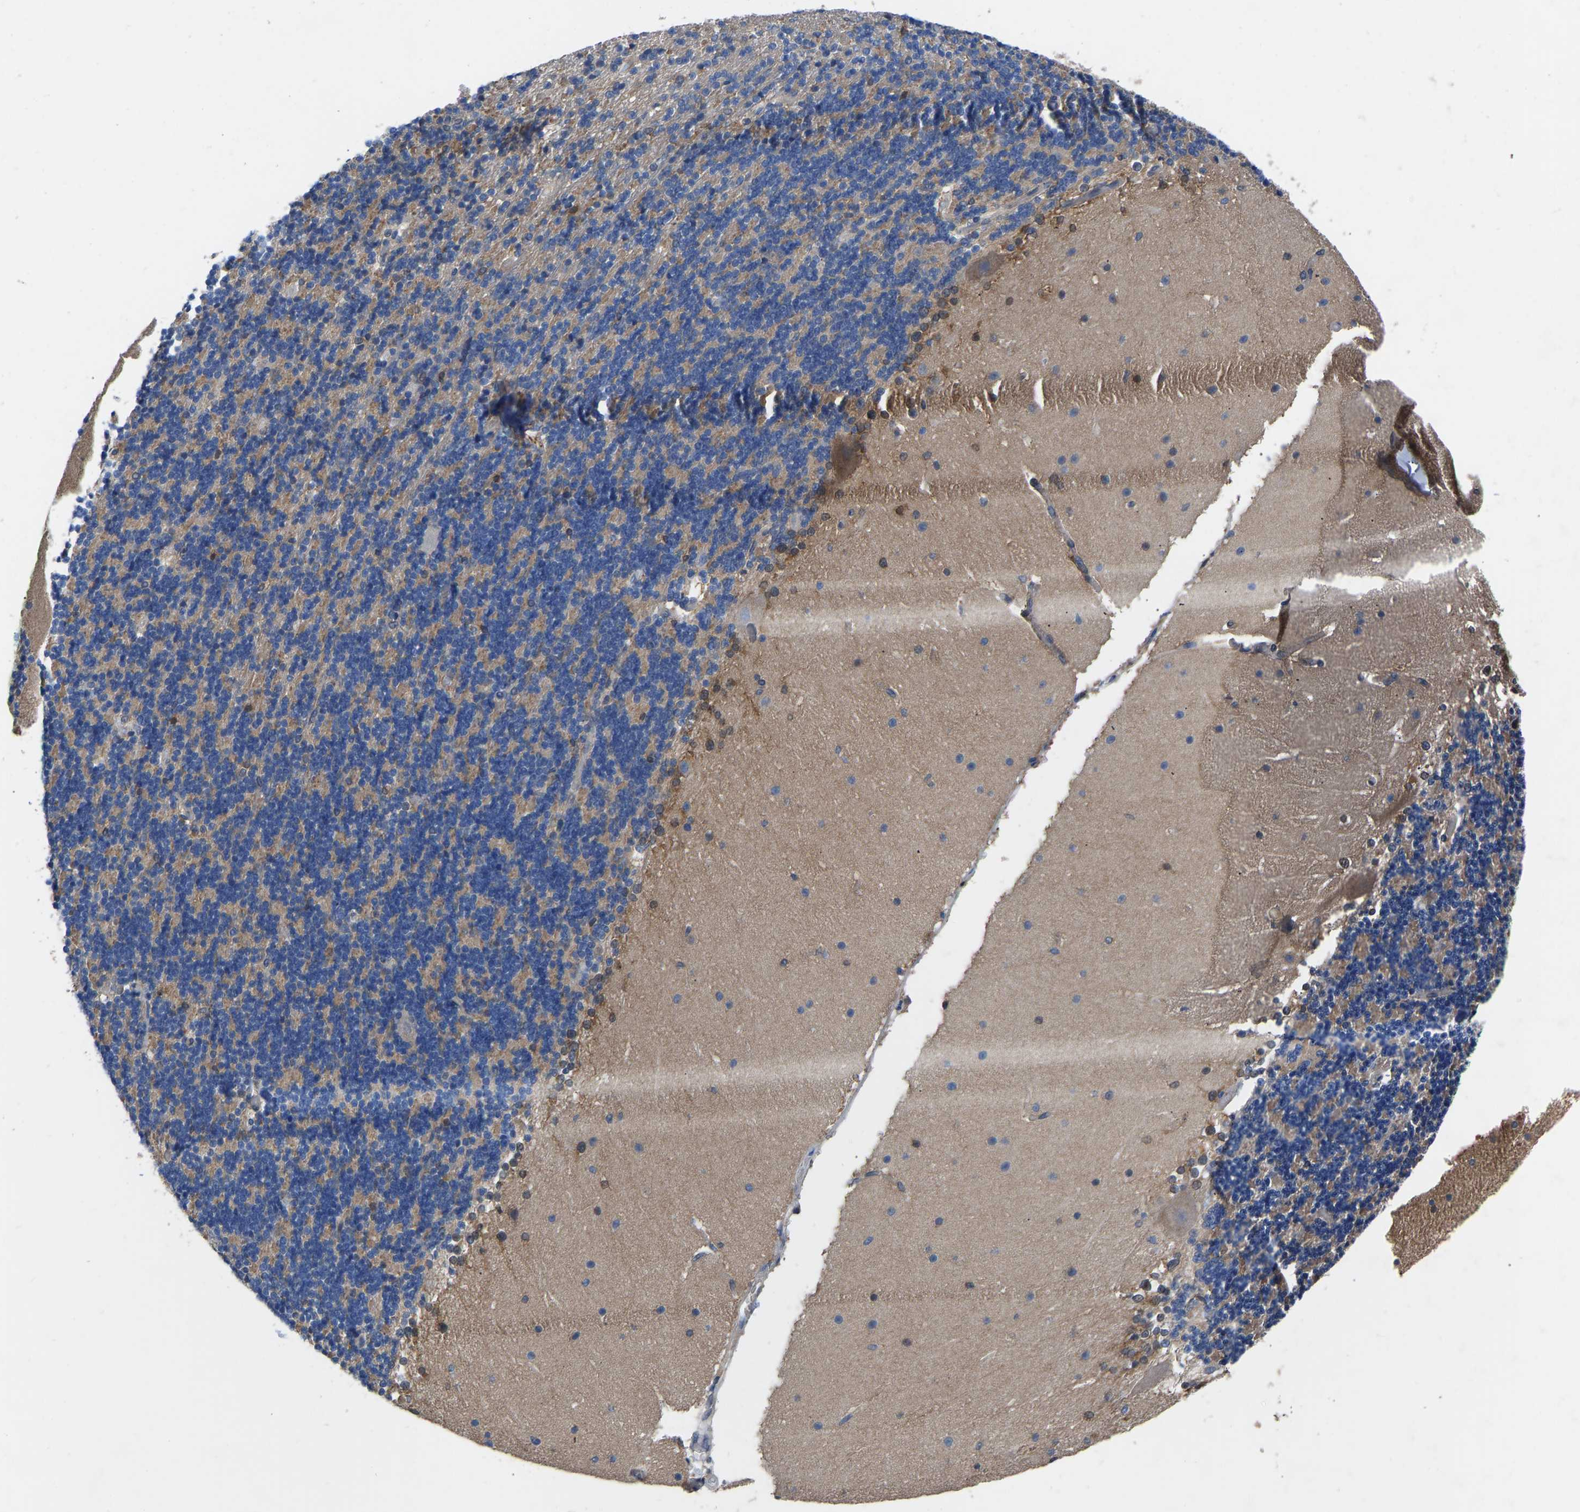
{"staining": {"intensity": "moderate", "quantity": "25%-75%", "location": "cytoplasmic/membranous"}, "tissue": "cerebellum", "cell_type": "Cells in granular layer", "image_type": "normal", "snomed": [{"axis": "morphology", "description": "Normal tissue, NOS"}, {"axis": "topography", "description": "Cerebellum"}], "caption": "Cerebellum stained for a protein (brown) displays moderate cytoplasmic/membranous positive staining in approximately 25%-75% of cells in granular layer.", "gene": "RBP1", "patient": {"sex": "female", "age": 19}}